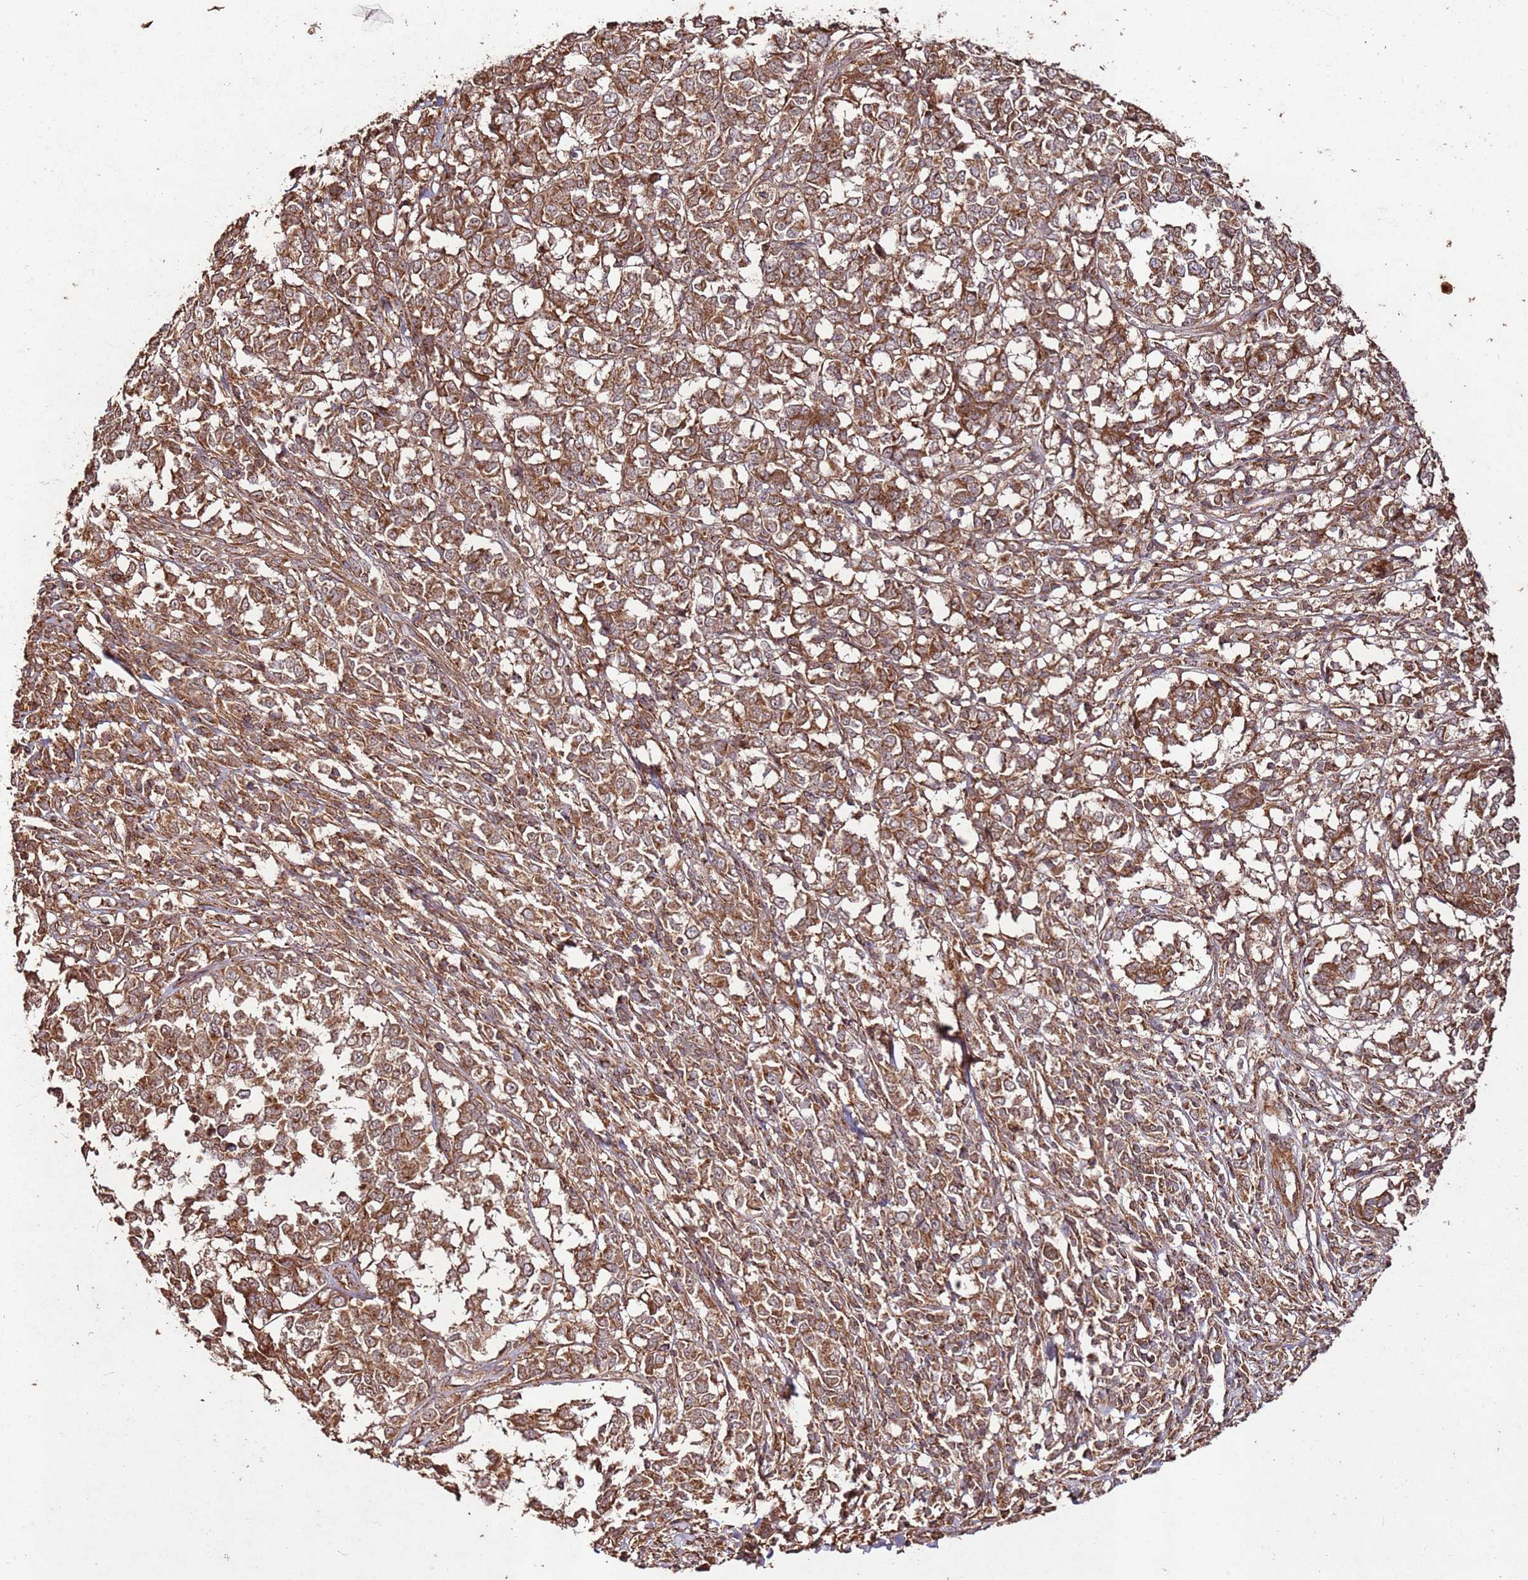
{"staining": {"intensity": "strong", "quantity": ">75%", "location": "cytoplasmic/membranous"}, "tissue": "melanoma", "cell_type": "Tumor cells", "image_type": "cancer", "snomed": [{"axis": "morphology", "description": "Malignant melanoma, NOS"}, {"axis": "topography", "description": "Skin"}], "caption": "The image demonstrates staining of melanoma, revealing strong cytoplasmic/membranous protein expression (brown color) within tumor cells. Using DAB (brown) and hematoxylin (blue) stains, captured at high magnification using brightfield microscopy.", "gene": "FAM186A", "patient": {"sex": "female", "age": 72}}